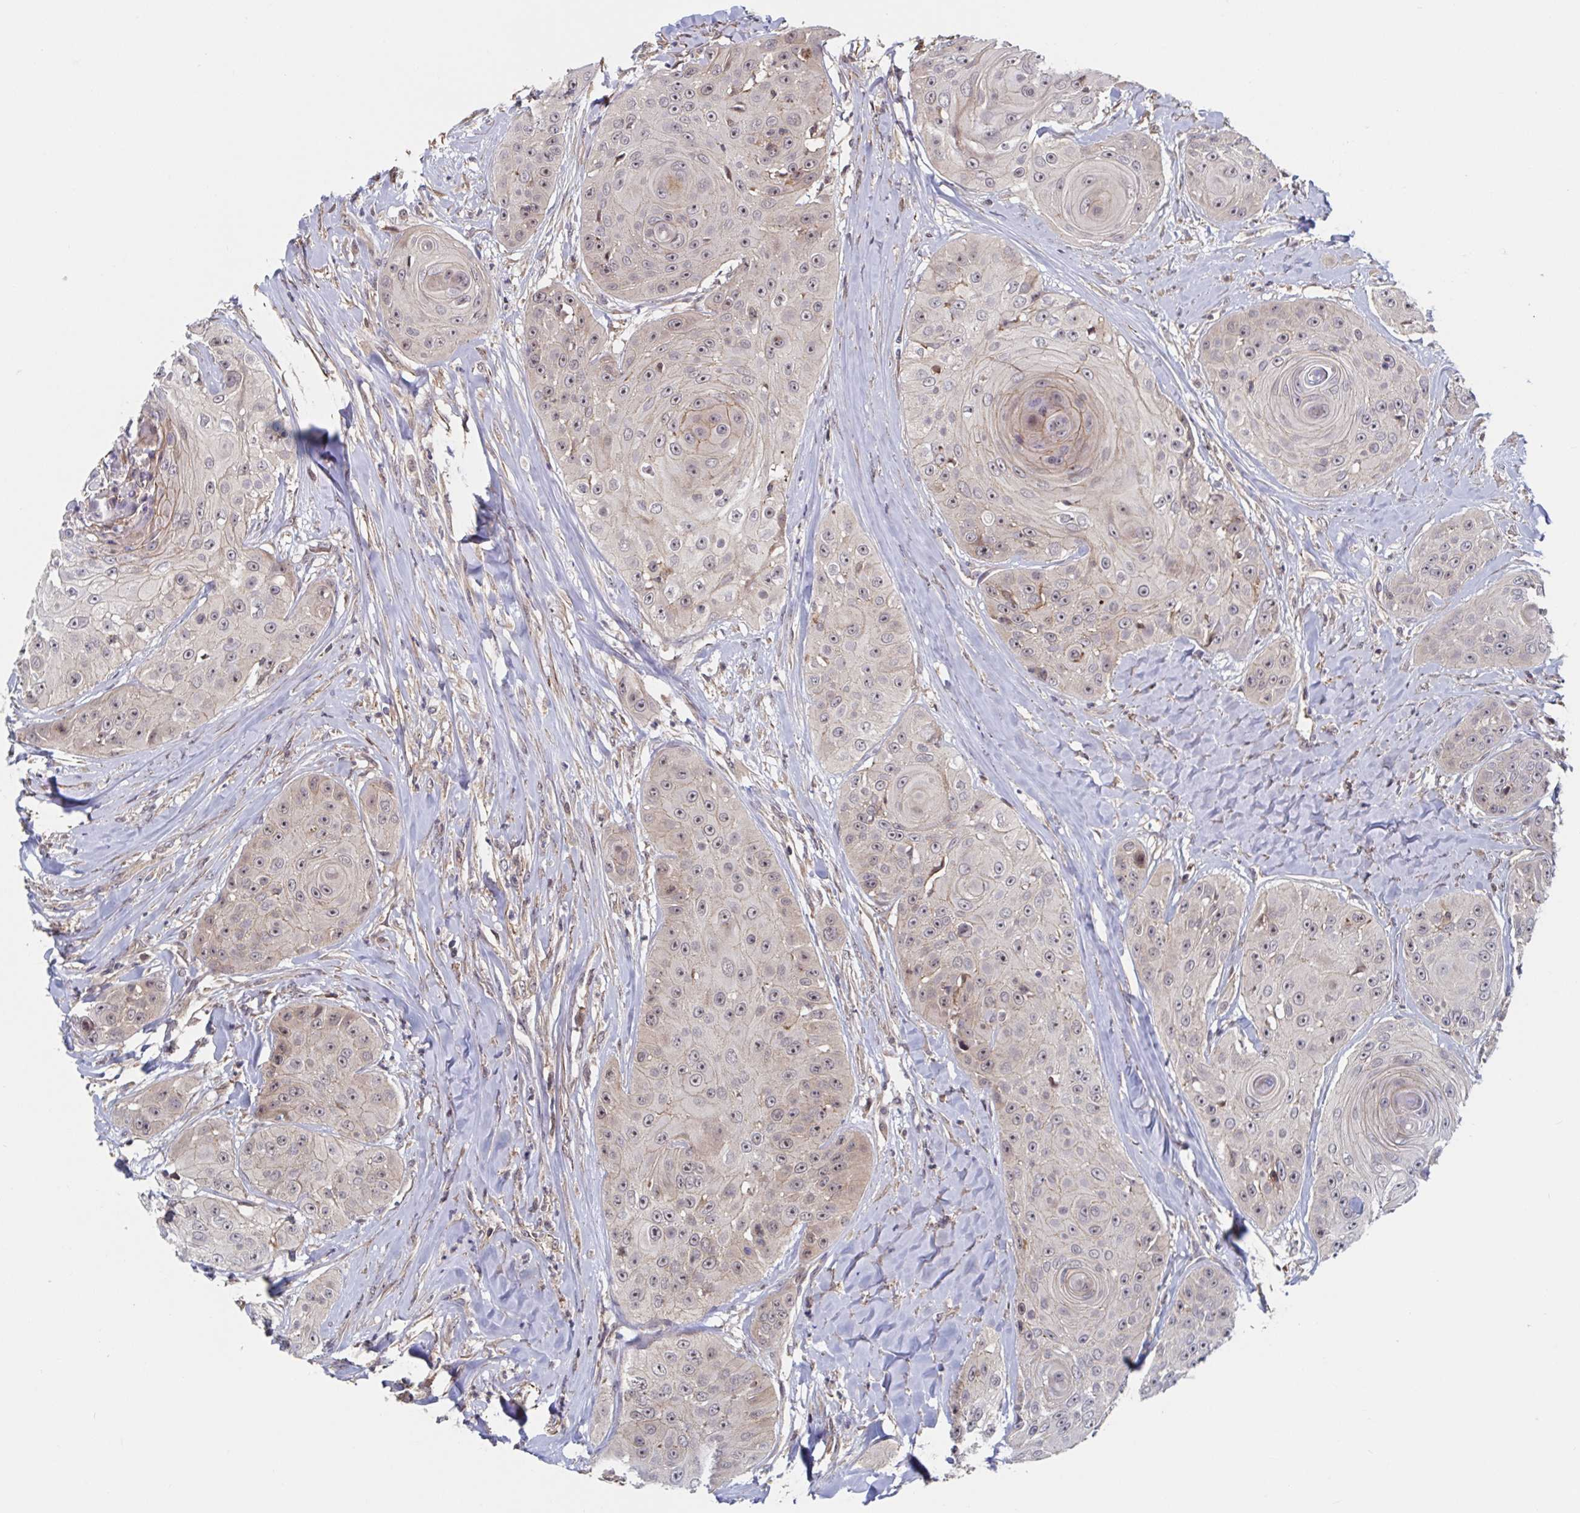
{"staining": {"intensity": "weak", "quantity": "25%-75%", "location": "cytoplasmic/membranous,nuclear"}, "tissue": "head and neck cancer", "cell_type": "Tumor cells", "image_type": "cancer", "snomed": [{"axis": "morphology", "description": "Squamous cell carcinoma, NOS"}, {"axis": "topography", "description": "Head-Neck"}], "caption": "A low amount of weak cytoplasmic/membranous and nuclear positivity is seen in about 25%-75% of tumor cells in head and neck cancer tissue. (DAB (3,3'-diaminobenzidine) IHC with brightfield microscopy, high magnification).", "gene": "DHRS12", "patient": {"sex": "male", "age": 83}}